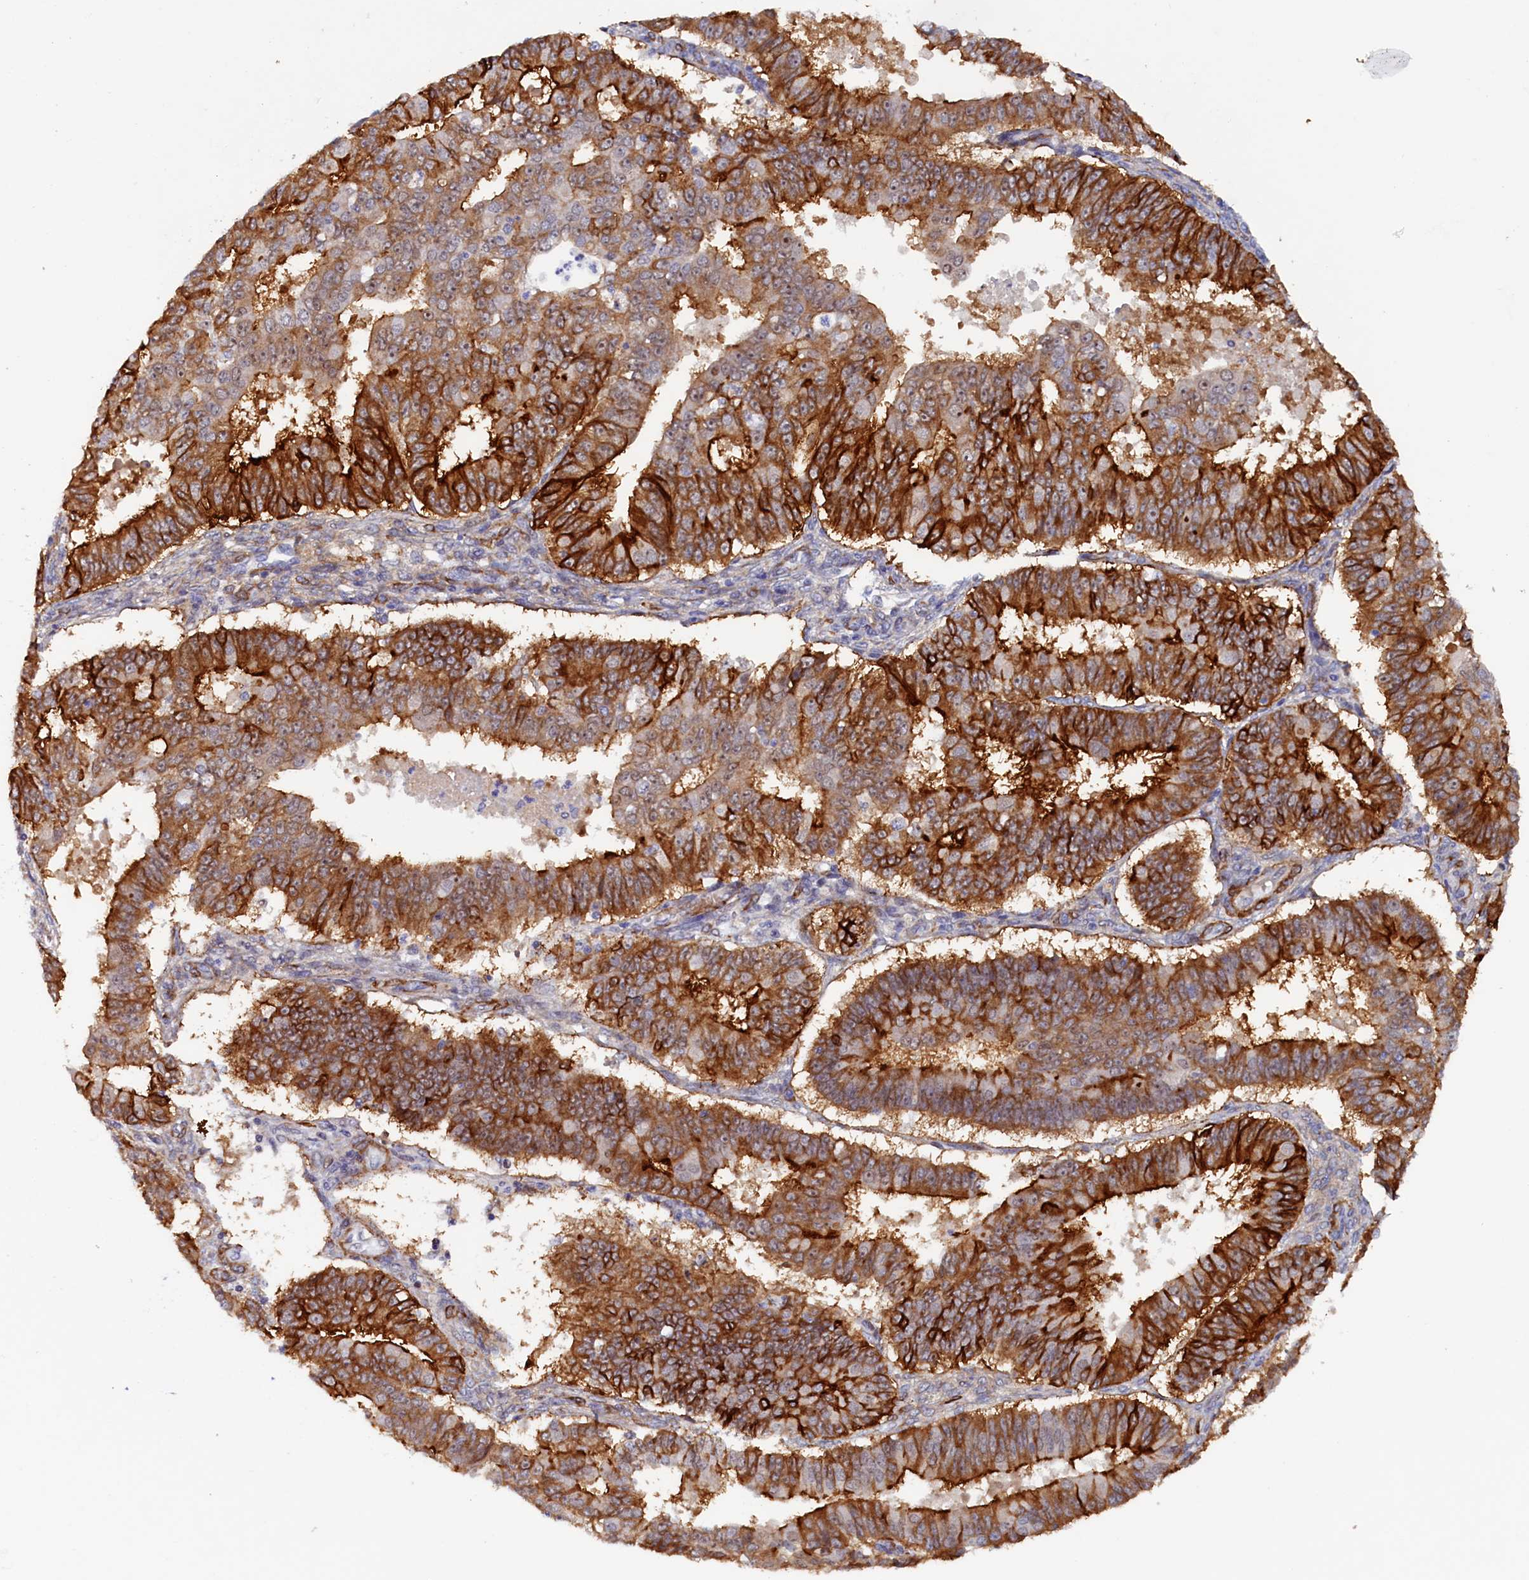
{"staining": {"intensity": "strong", "quantity": ">75%", "location": "cytoplasmic/membranous"}, "tissue": "ovarian cancer", "cell_type": "Tumor cells", "image_type": "cancer", "snomed": [{"axis": "morphology", "description": "Carcinoma, endometroid"}, {"axis": "topography", "description": "Appendix"}, {"axis": "topography", "description": "Ovary"}], "caption": "Immunohistochemistry of human ovarian cancer displays high levels of strong cytoplasmic/membranous expression in about >75% of tumor cells. Immunohistochemistry stains the protein of interest in brown and the nuclei are stained blue.", "gene": "PACSIN3", "patient": {"sex": "female", "age": 42}}